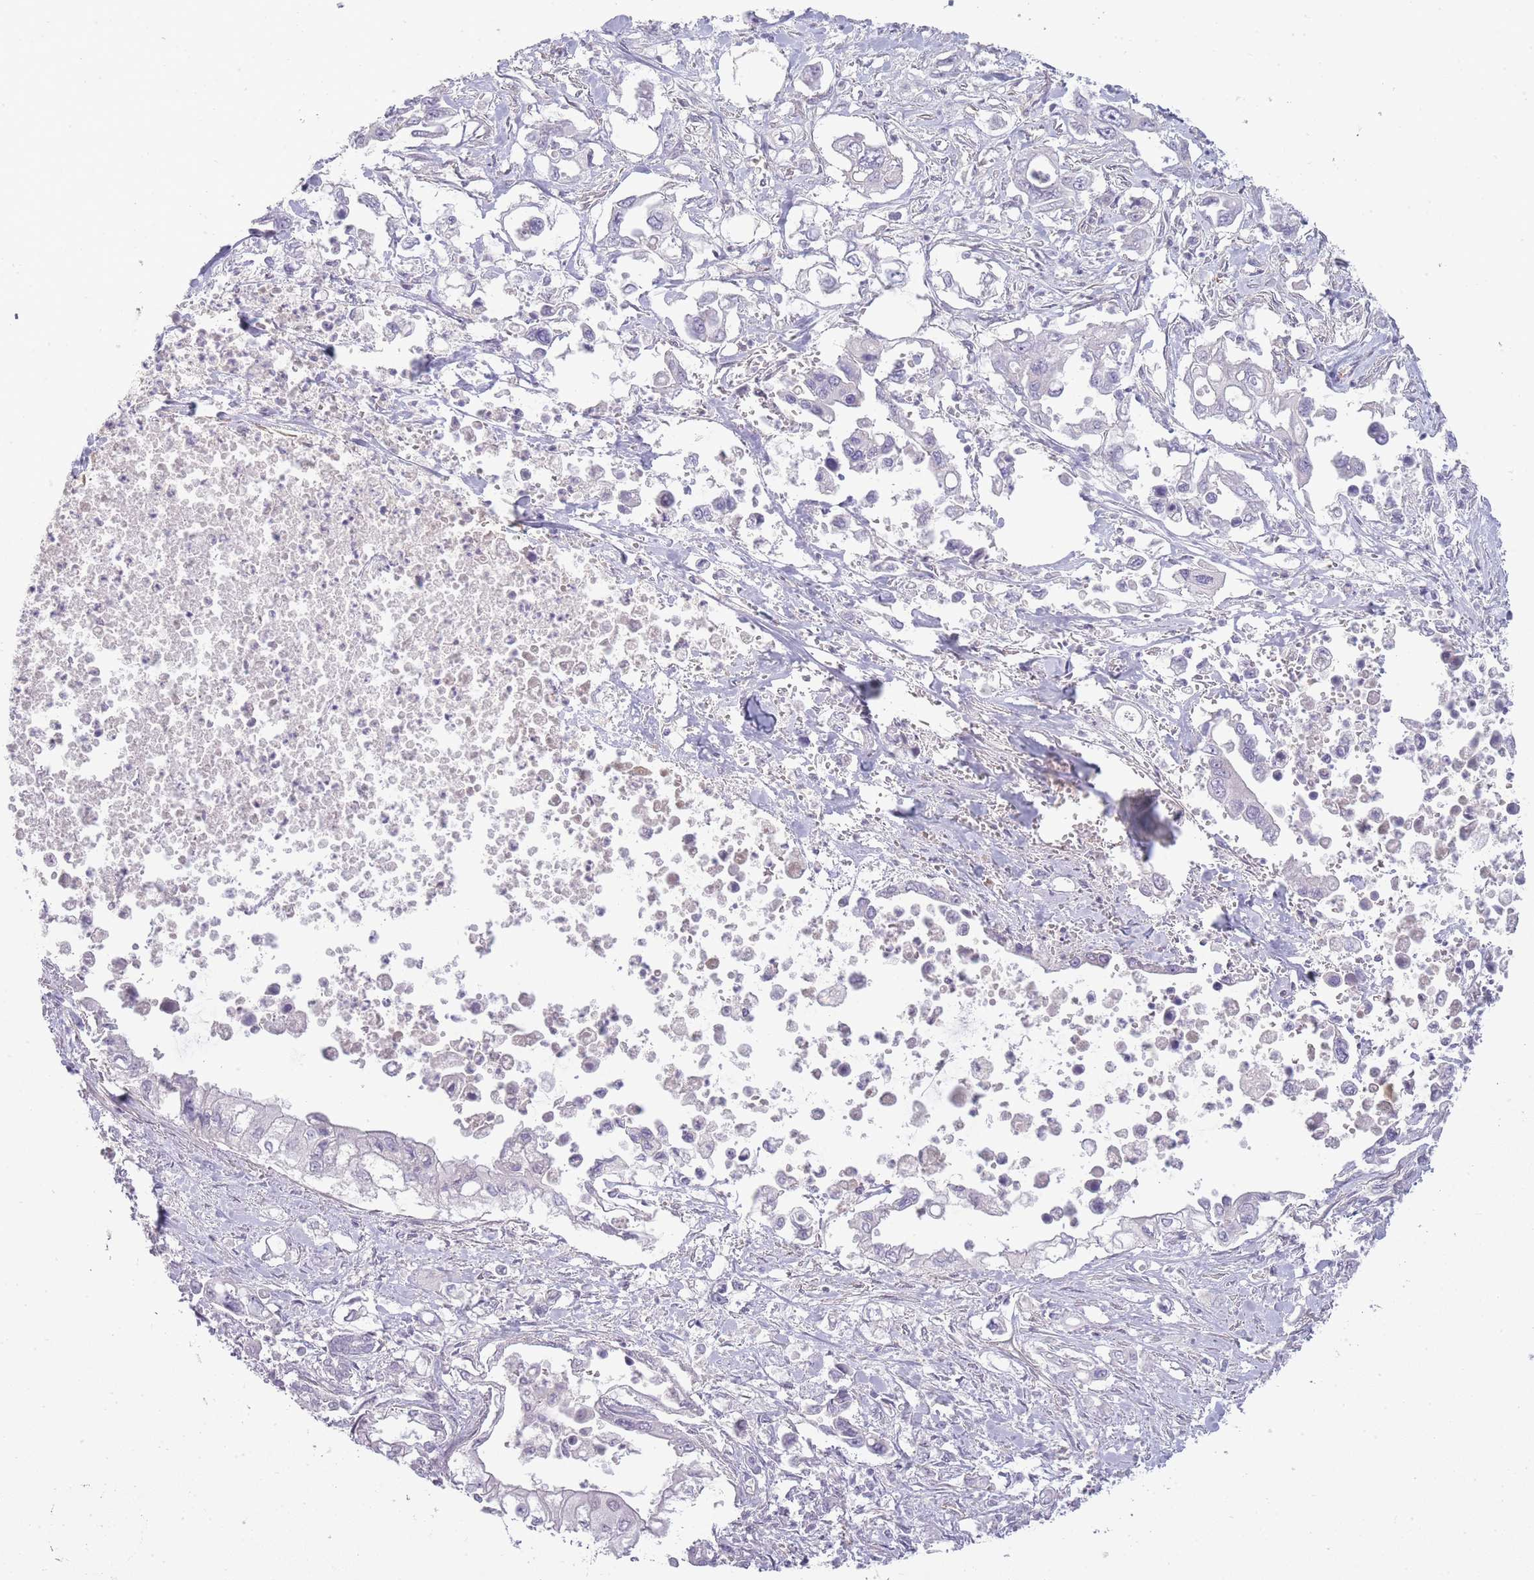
{"staining": {"intensity": "negative", "quantity": "none", "location": "none"}, "tissue": "pancreatic cancer", "cell_type": "Tumor cells", "image_type": "cancer", "snomed": [{"axis": "morphology", "description": "Adenocarcinoma, NOS"}, {"axis": "topography", "description": "Pancreas"}], "caption": "Immunohistochemical staining of pancreatic adenocarcinoma reveals no significant positivity in tumor cells.", "gene": "SLC8A2", "patient": {"sex": "male", "age": 61}}